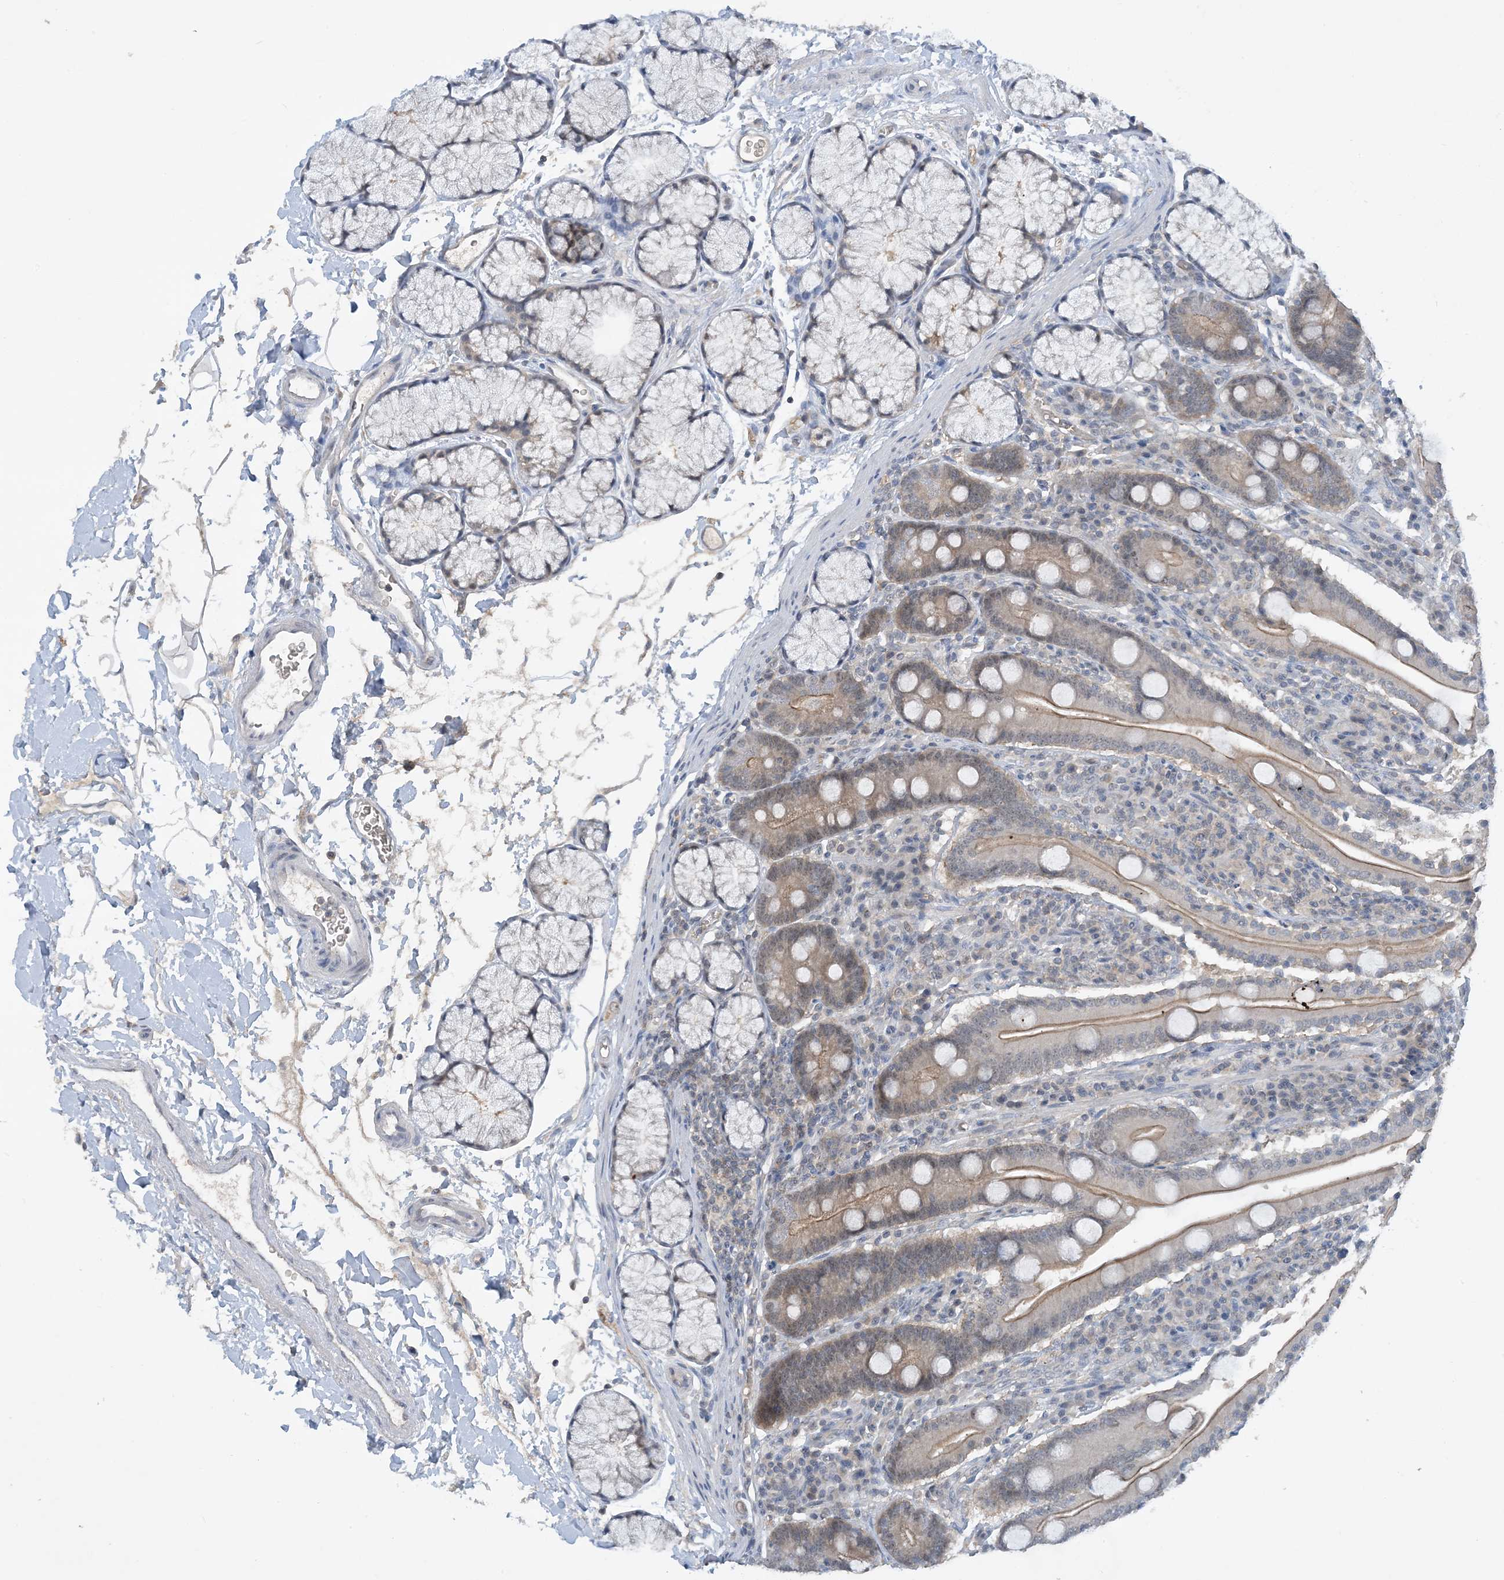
{"staining": {"intensity": "moderate", "quantity": "25%-75%", "location": "cytoplasmic/membranous"}, "tissue": "duodenum", "cell_type": "Glandular cells", "image_type": "normal", "snomed": [{"axis": "morphology", "description": "Normal tissue, NOS"}, {"axis": "topography", "description": "Duodenum"}], "caption": "Glandular cells display medium levels of moderate cytoplasmic/membranous expression in approximately 25%-75% of cells in normal human duodenum.", "gene": "UBE2E1", "patient": {"sex": "male", "age": 35}}